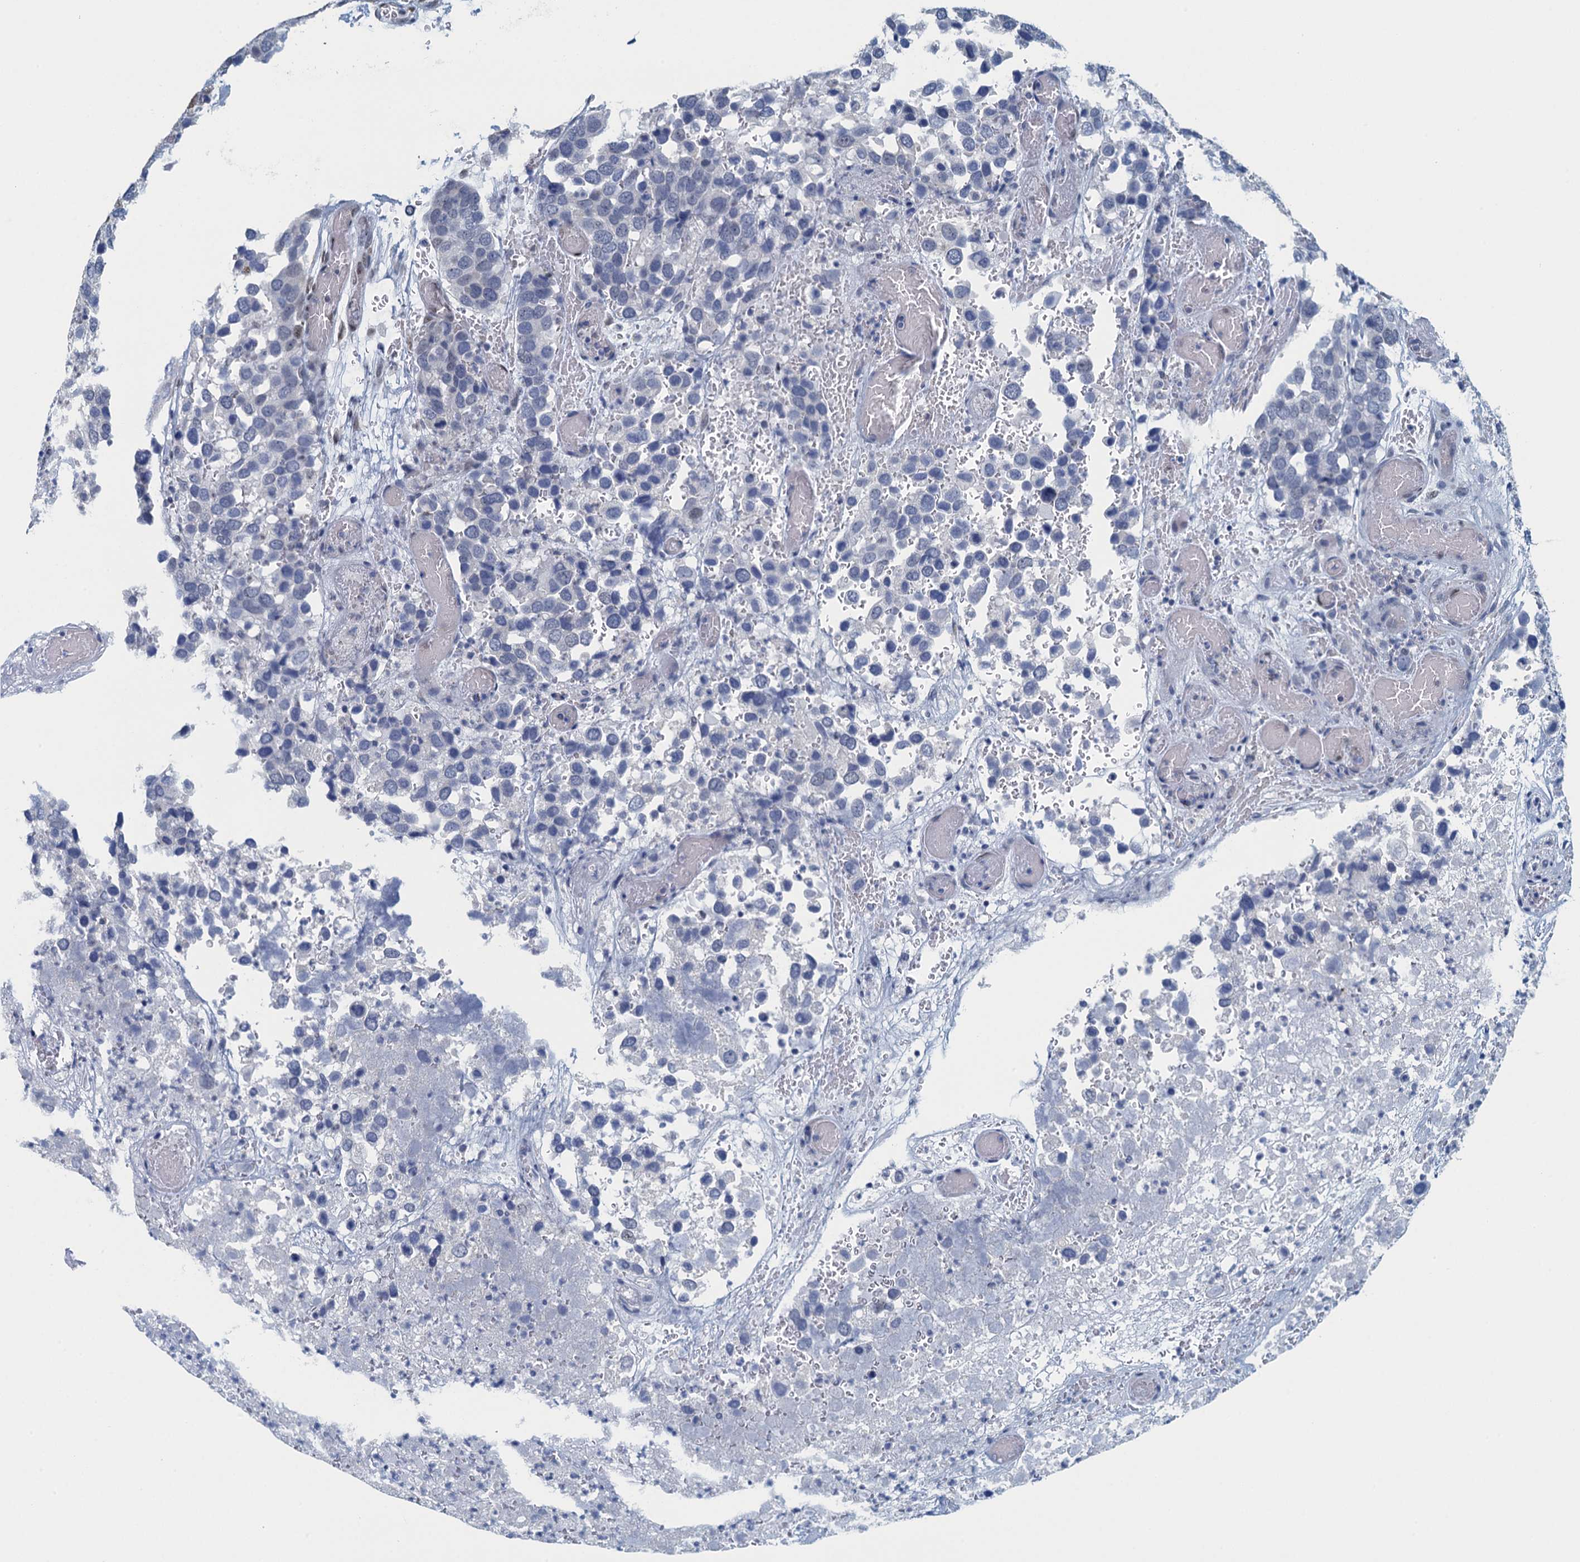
{"staining": {"intensity": "moderate", "quantity": "<25%", "location": "nuclear"}, "tissue": "breast cancer", "cell_type": "Tumor cells", "image_type": "cancer", "snomed": [{"axis": "morphology", "description": "Duct carcinoma"}, {"axis": "topography", "description": "Breast"}], "caption": "A brown stain highlights moderate nuclear staining of a protein in breast invasive ductal carcinoma tumor cells.", "gene": "TTLL9", "patient": {"sex": "female", "age": 83}}